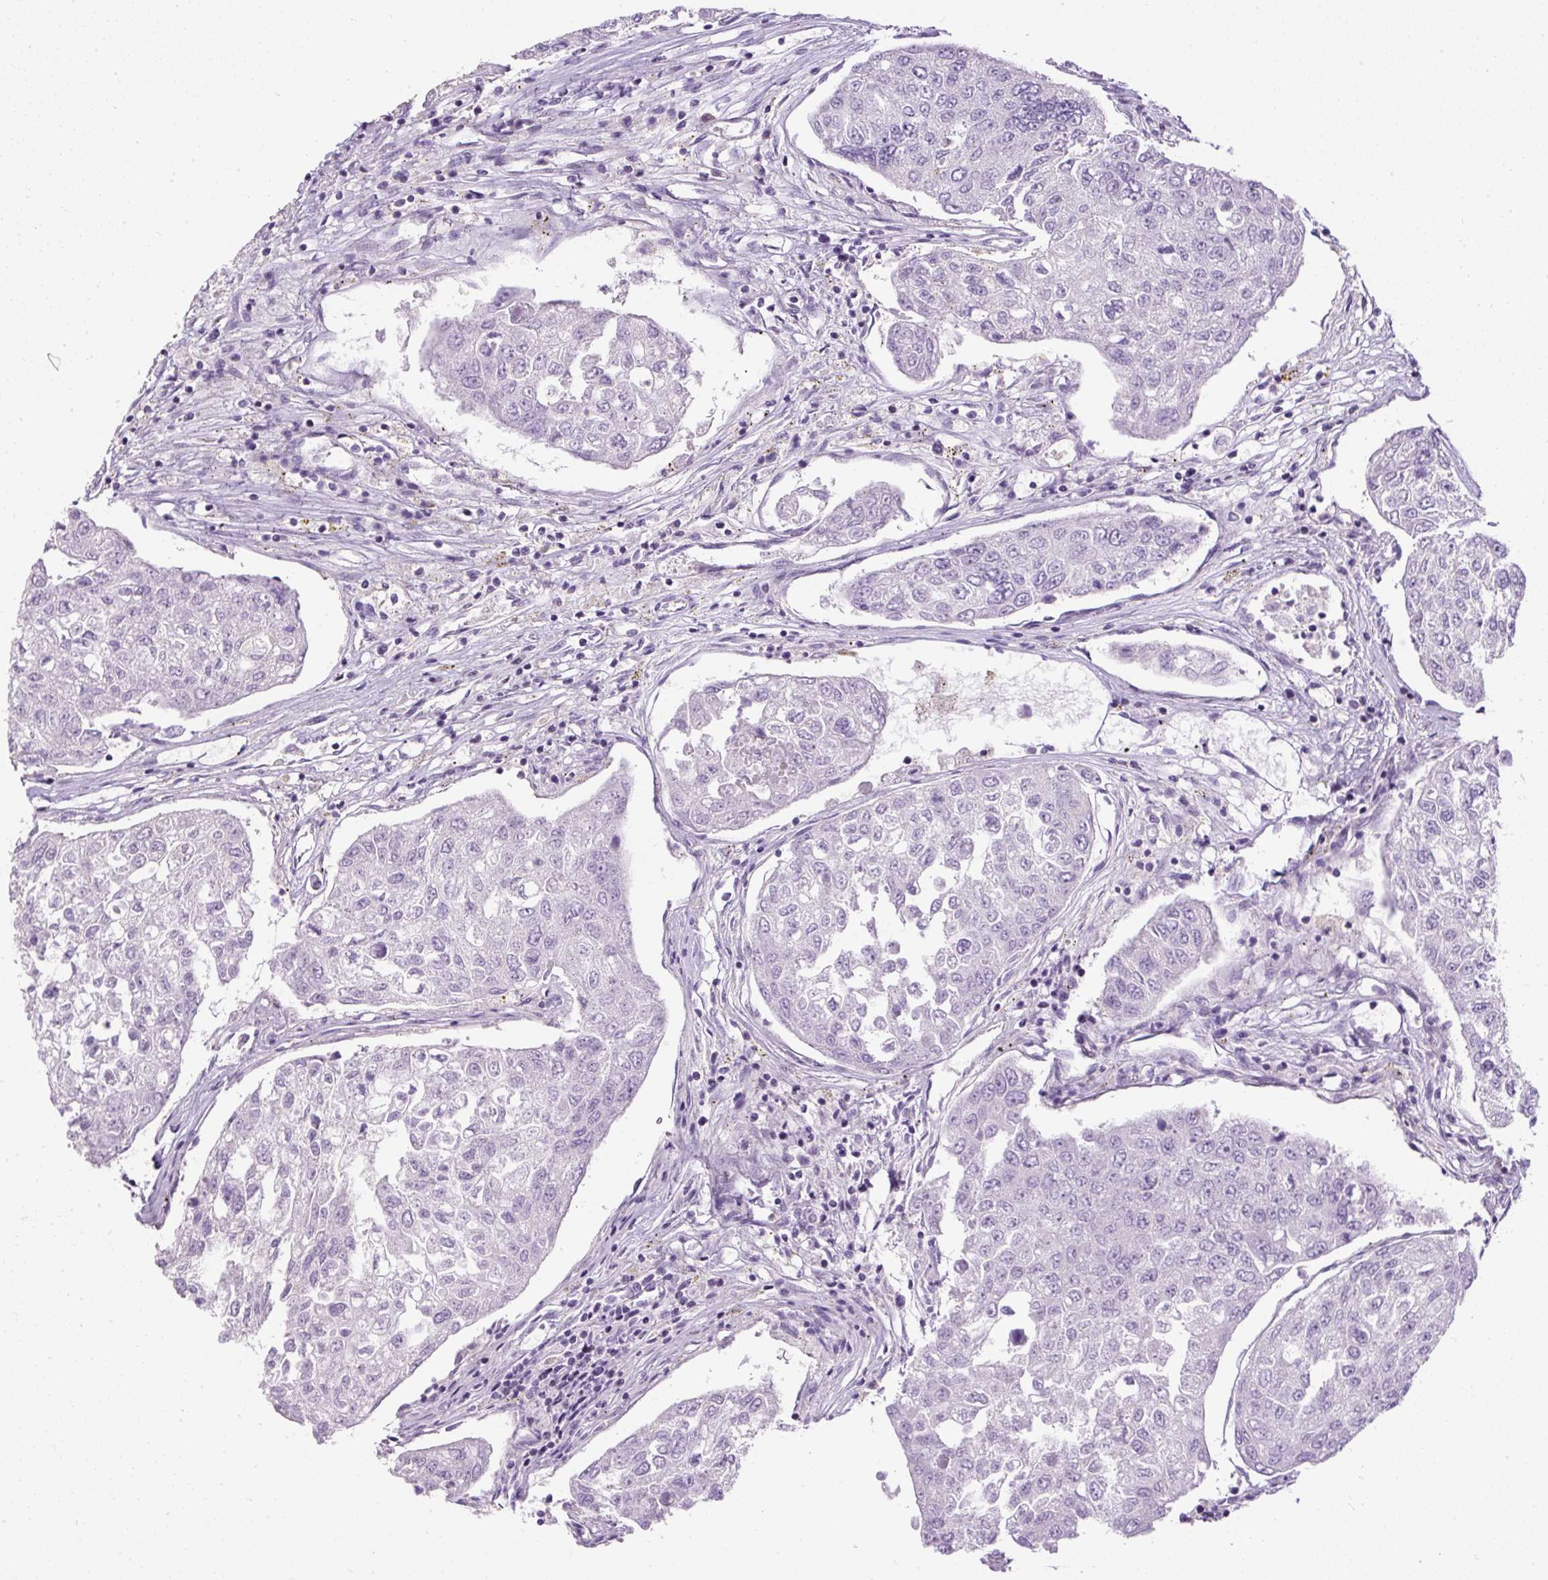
{"staining": {"intensity": "negative", "quantity": "none", "location": "none"}, "tissue": "urothelial cancer", "cell_type": "Tumor cells", "image_type": "cancer", "snomed": [{"axis": "morphology", "description": "Urothelial carcinoma, High grade"}, {"axis": "topography", "description": "Lymph node"}, {"axis": "topography", "description": "Urinary bladder"}], "caption": "IHC of human high-grade urothelial carcinoma demonstrates no expression in tumor cells.", "gene": "ARHGEF18", "patient": {"sex": "male", "age": 51}}